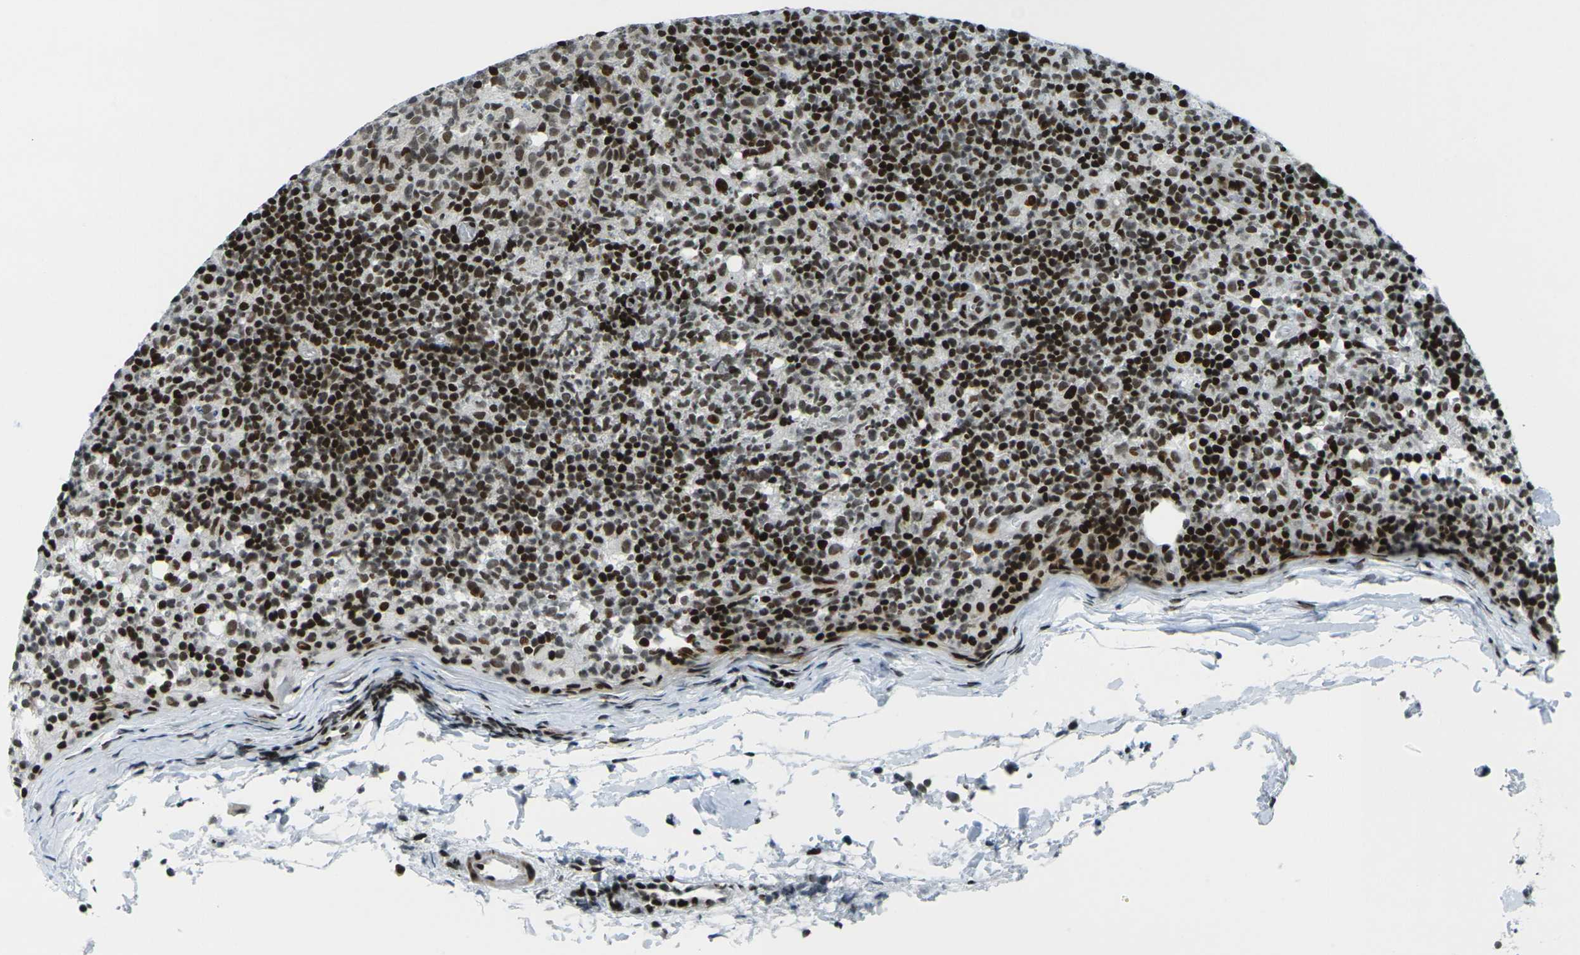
{"staining": {"intensity": "strong", "quantity": ">75%", "location": "nuclear"}, "tissue": "lymph node", "cell_type": "Germinal center cells", "image_type": "normal", "snomed": [{"axis": "morphology", "description": "Normal tissue, NOS"}, {"axis": "morphology", "description": "Inflammation, NOS"}, {"axis": "topography", "description": "Lymph node"}], "caption": "The photomicrograph reveals immunohistochemical staining of benign lymph node. There is strong nuclear staining is identified in about >75% of germinal center cells. (Stains: DAB (3,3'-diaminobenzidine) in brown, nuclei in blue, Microscopy: brightfield microscopy at high magnification).", "gene": "H3", "patient": {"sex": "male", "age": 55}}